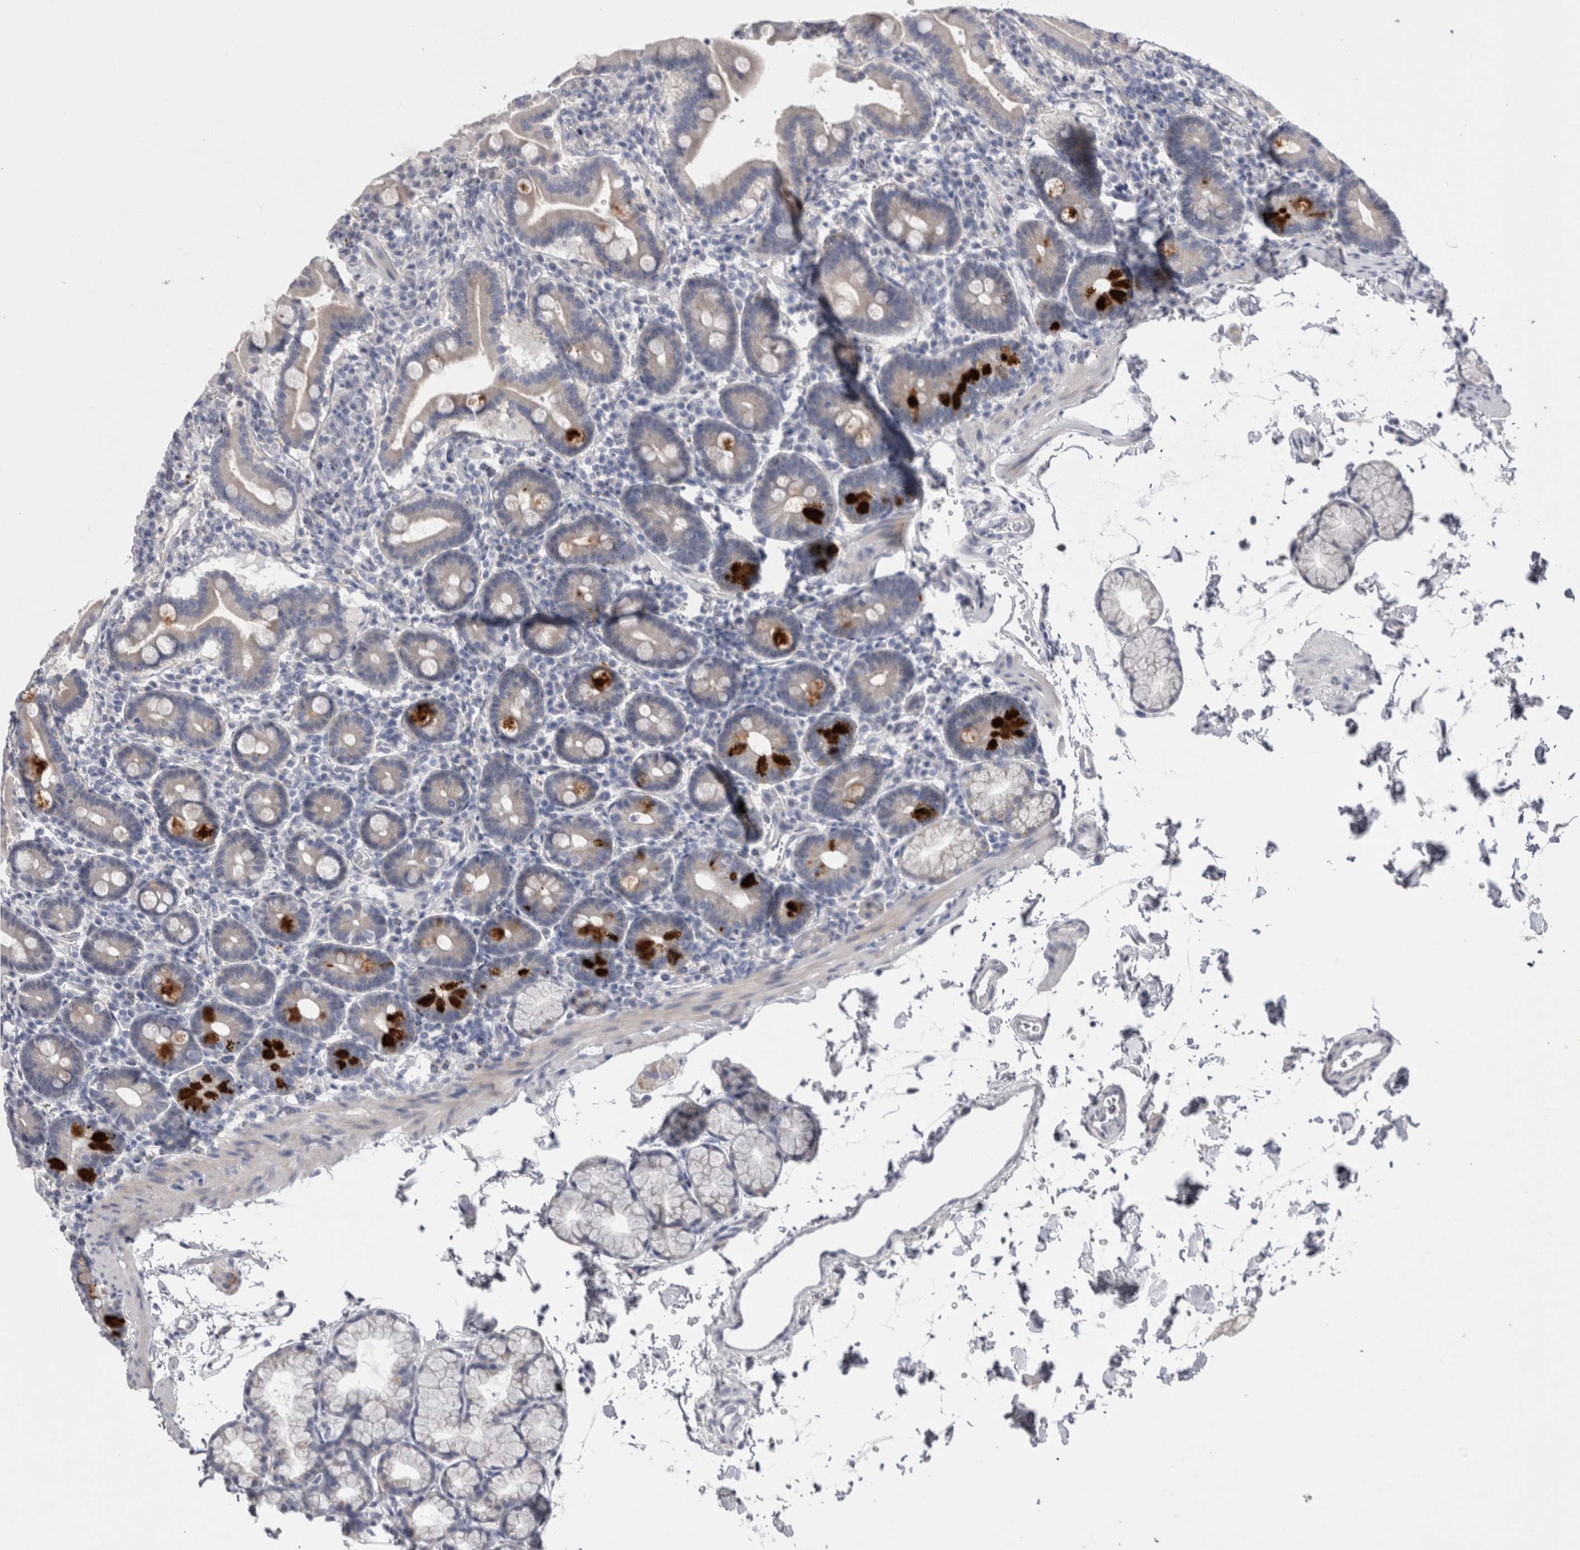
{"staining": {"intensity": "strong", "quantity": "<25%", "location": "cytoplasmic/membranous"}, "tissue": "duodenum", "cell_type": "Glandular cells", "image_type": "normal", "snomed": [{"axis": "morphology", "description": "Normal tissue, NOS"}, {"axis": "topography", "description": "Duodenum"}], "caption": "The immunohistochemical stain labels strong cytoplasmic/membranous expression in glandular cells of unremarkable duodenum. (Stains: DAB in brown, nuclei in blue, Microscopy: brightfield microscopy at high magnification).", "gene": "PWP2", "patient": {"sex": "male", "age": 54}}